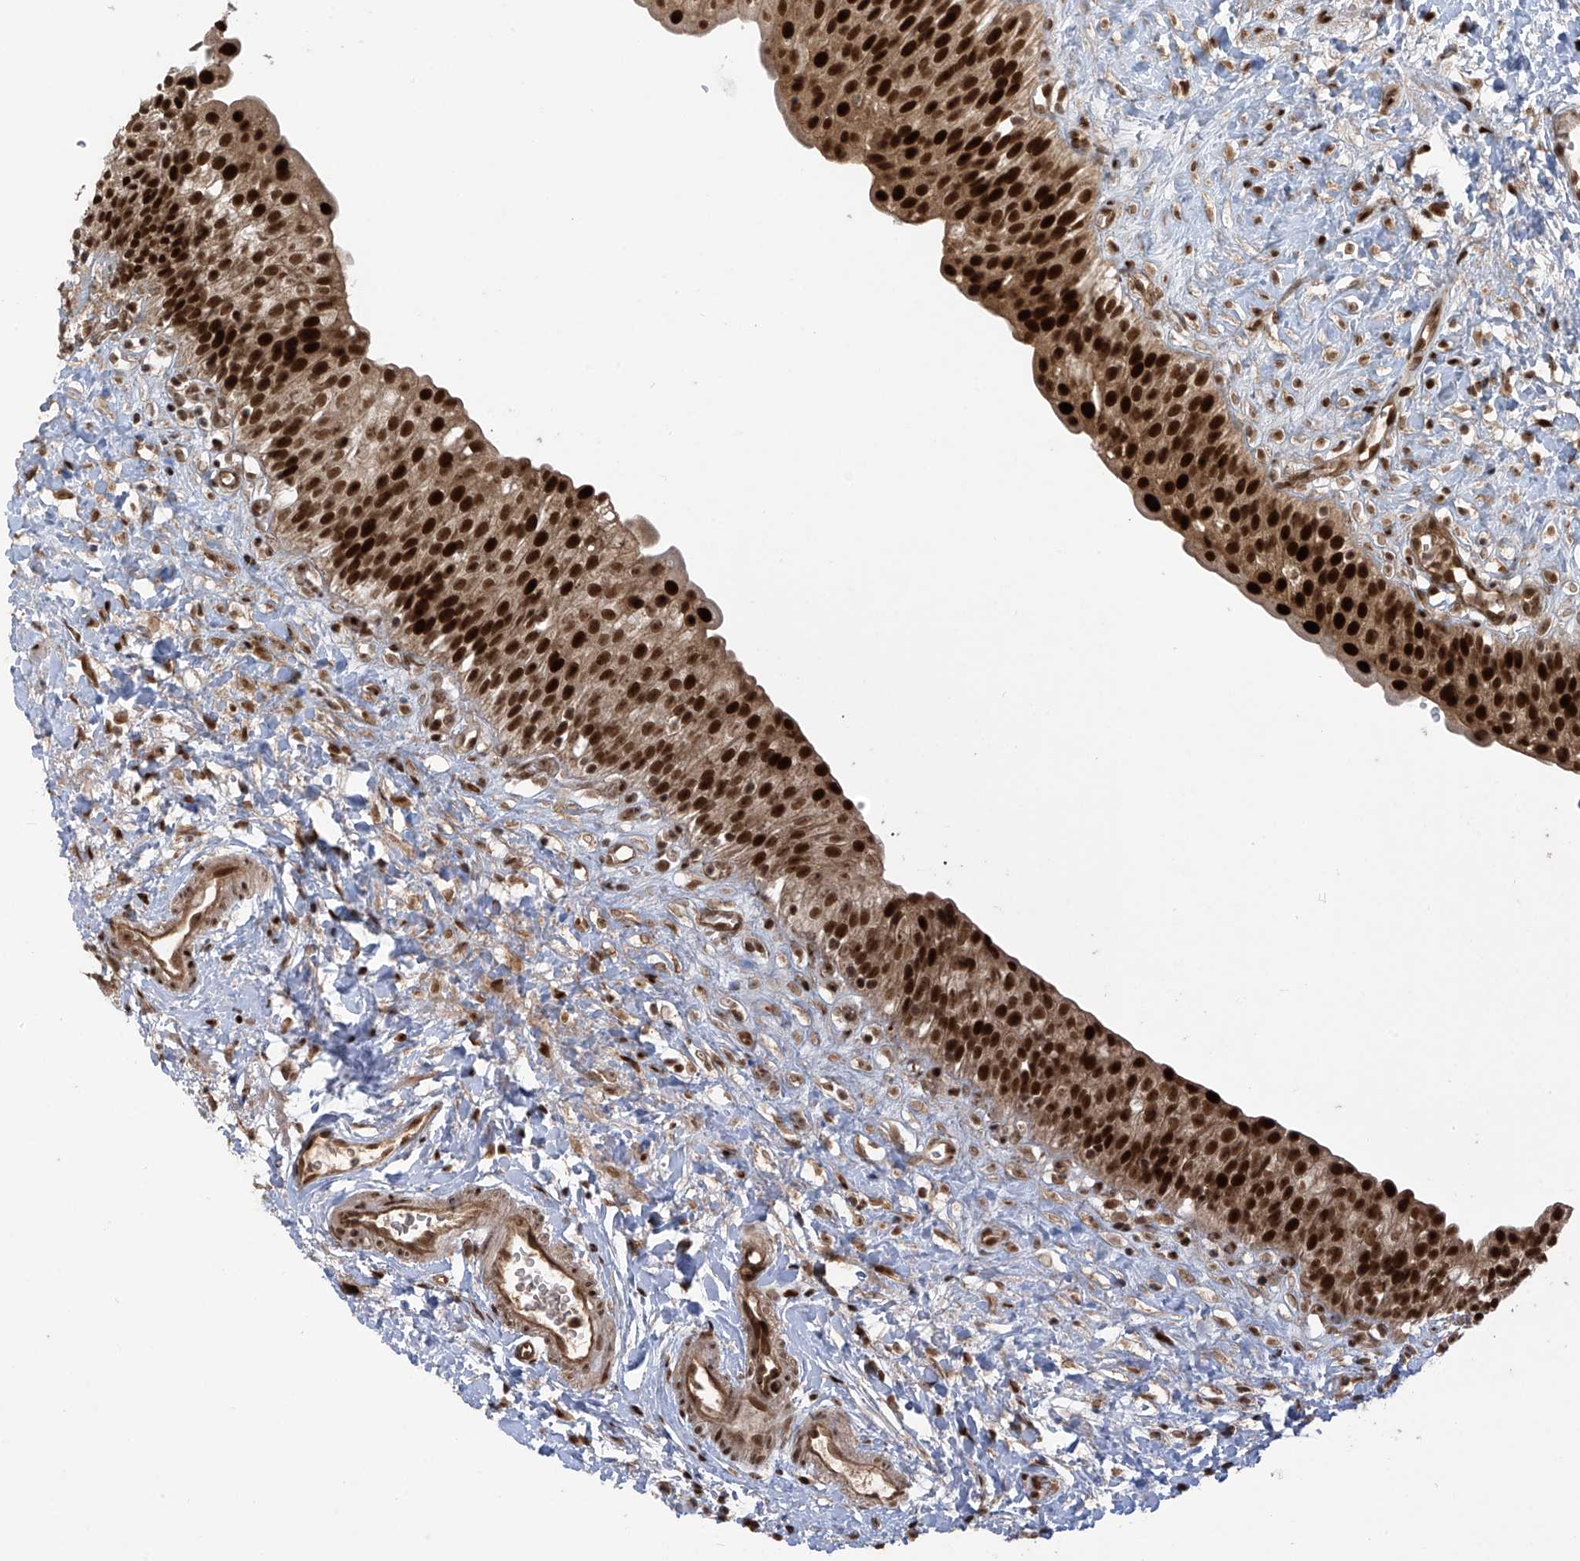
{"staining": {"intensity": "strong", "quantity": ">75%", "location": "cytoplasmic/membranous,nuclear"}, "tissue": "urinary bladder", "cell_type": "Urothelial cells", "image_type": "normal", "snomed": [{"axis": "morphology", "description": "Normal tissue, NOS"}, {"axis": "topography", "description": "Urinary bladder"}], "caption": "A photomicrograph showing strong cytoplasmic/membranous,nuclear positivity in about >75% of urothelial cells in normal urinary bladder, as visualized by brown immunohistochemical staining.", "gene": "ARHGEF3", "patient": {"sex": "male", "age": 51}}